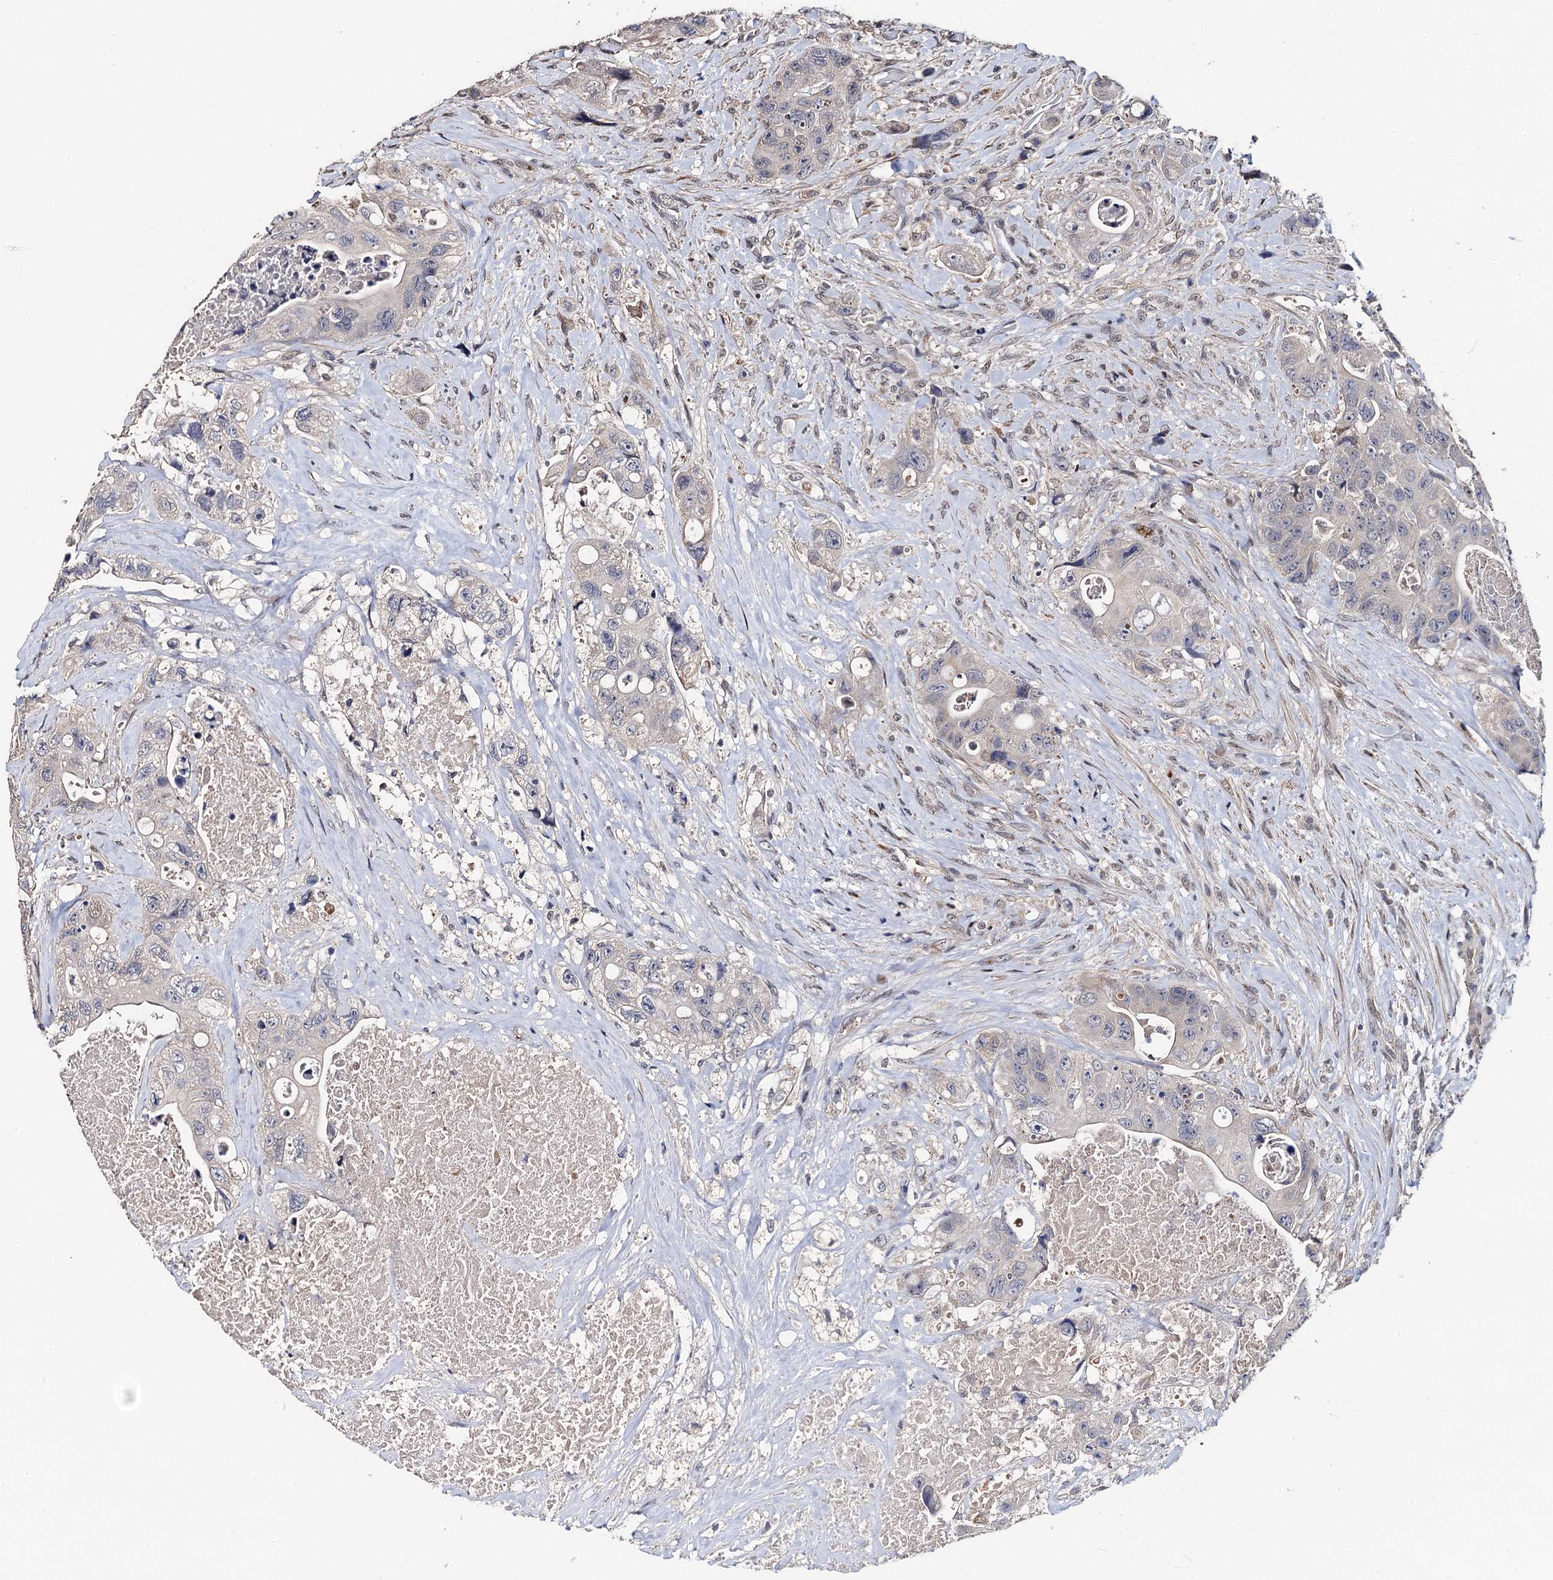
{"staining": {"intensity": "negative", "quantity": "none", "location": "none"}, "tissue": "colorectal cancer", "cell_type": "Tumor cells", "image_type": "cancer", "snomed": [{"axis": "morphology", "description": "Adenocarcinoma, NOS"}, {"axis": "topography", "description": "Colon"}], "caption": "Micrograph shows no protein expression in tumor cells of adenocarcinoma (colorectal) tissue.", "gene": "PPTC7", "patient": {"sex": "female", "age": 46}}